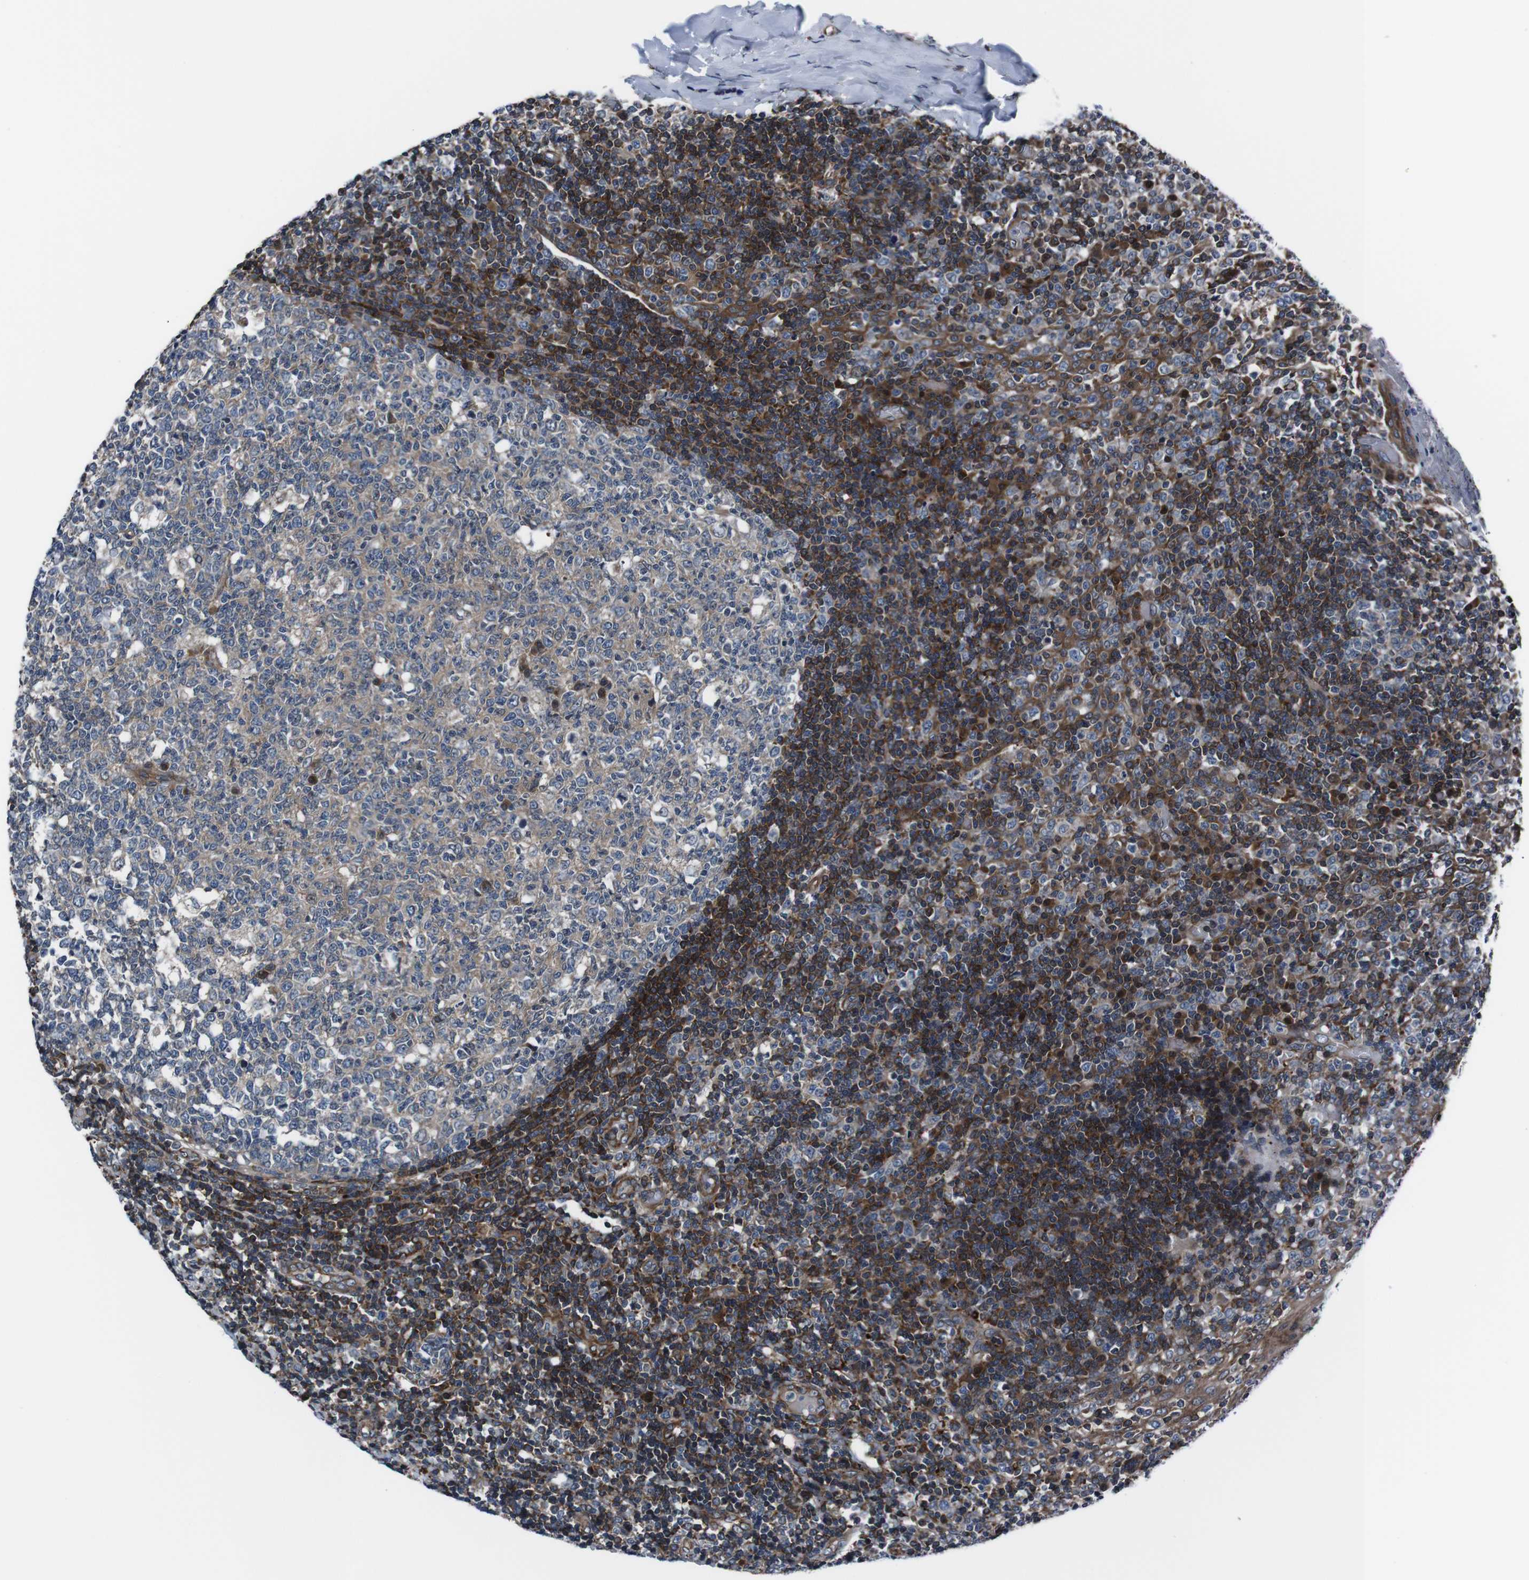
{"staining": {"intensity": "weak", "quantity": ">75%", "location": "cytoplasmic/membranous"}, "tissue": "tonsil", "cell_type": "Germinal center cells", "image_type": "normal", "snomed": [{"axis": "morphology", "description": "Normal tissue, NOS"}, {"axis": "topography", "description": "Tonsil"}], "caption": "Tonsil stained for a protein (brown) shows weak cytoplasmic/membranous positive expression in approximately >75% of germinal center cells.", "gene": "EIF4A2", "patient": {"sex": "female", "age": 19}}